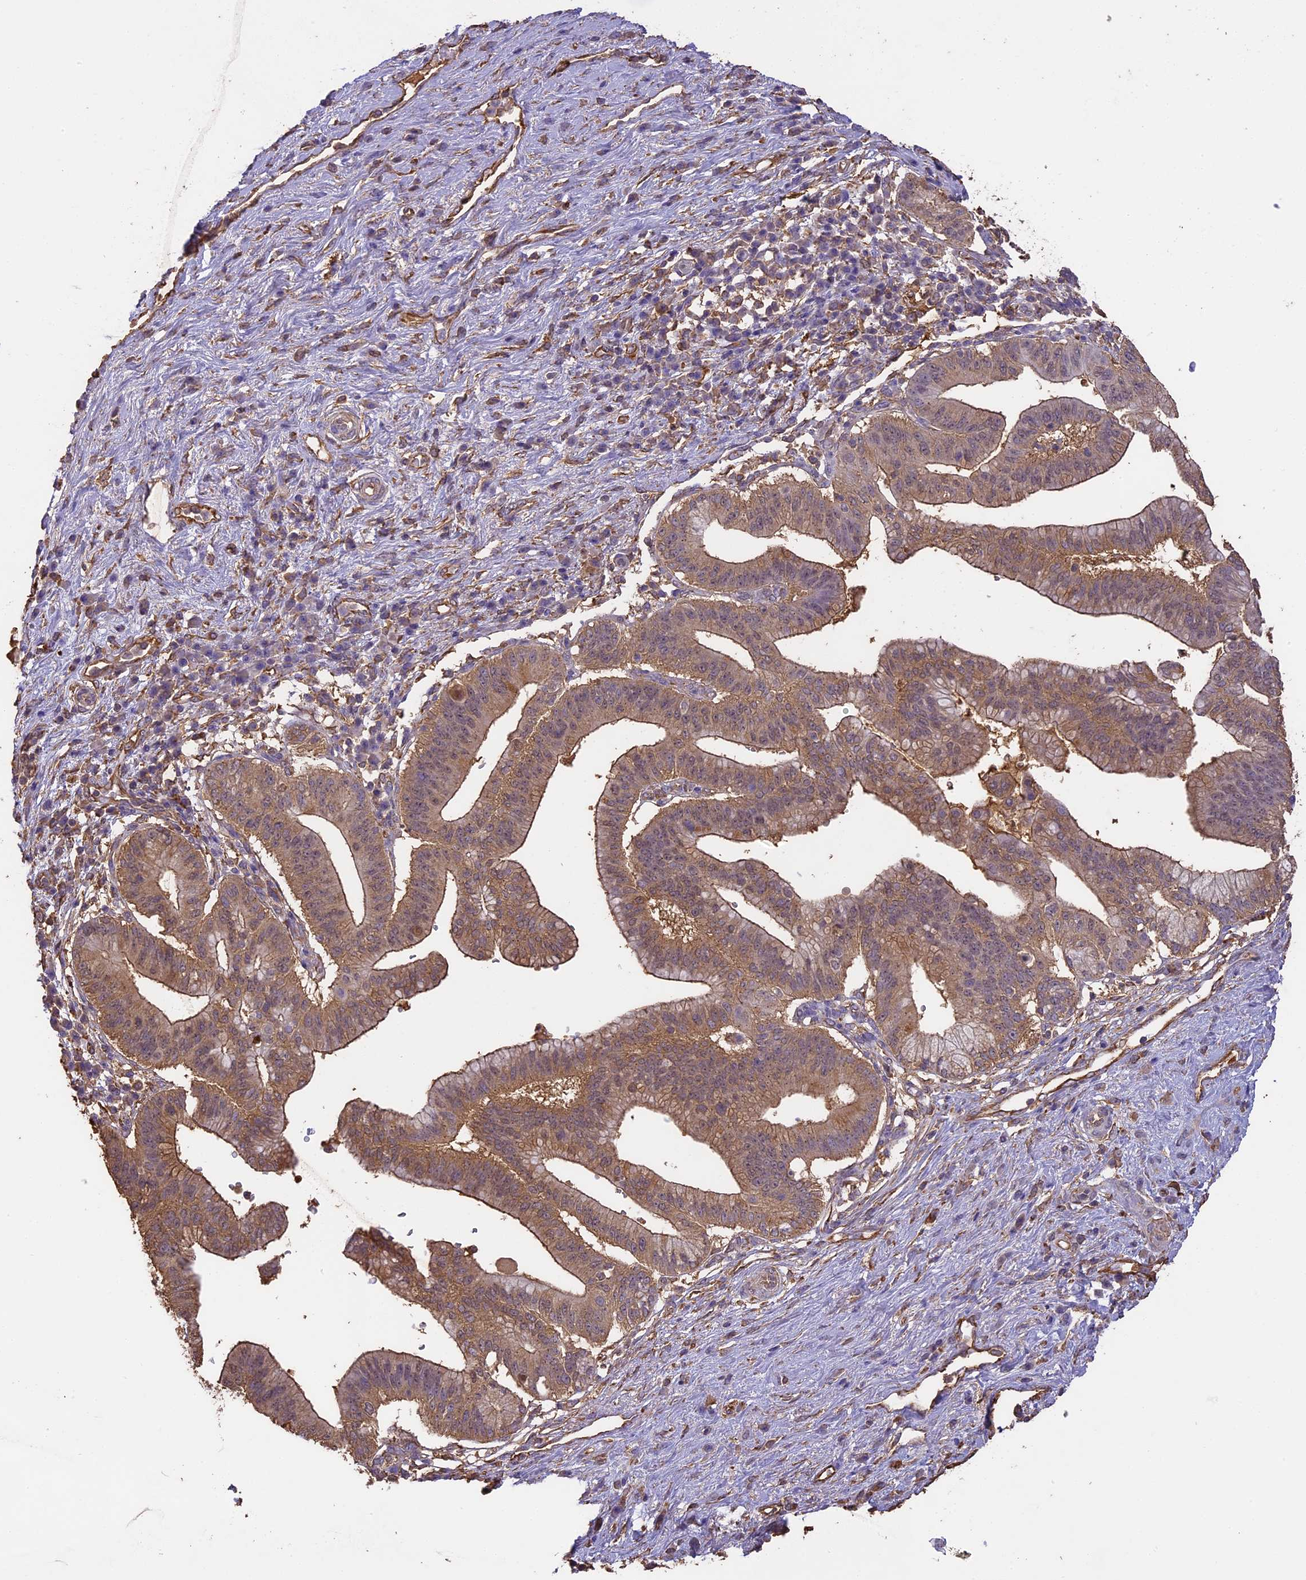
{"staining": {"intensity": "moderate", "quantity": "25%-75%", "location": "cytoplasmic/membranous,nuclear"}, "tissue": "pancreatic cancer", "cell_type": "Tumor cells", "image_type": "cancer", "snomed": [{"axis": "morphology", "description": "Adenocarcinoma, NOS"}, {"axis": "topography", "description": "Pancreas"}], "caption": "A brown stain labels moderate cytoplasmic/membranous and nuclear staining of a protein in pancreatic adenocarcinoma tumor cells.", "gene": "ARHGAP19", "patient": {"sex": "male", "age": 68}}